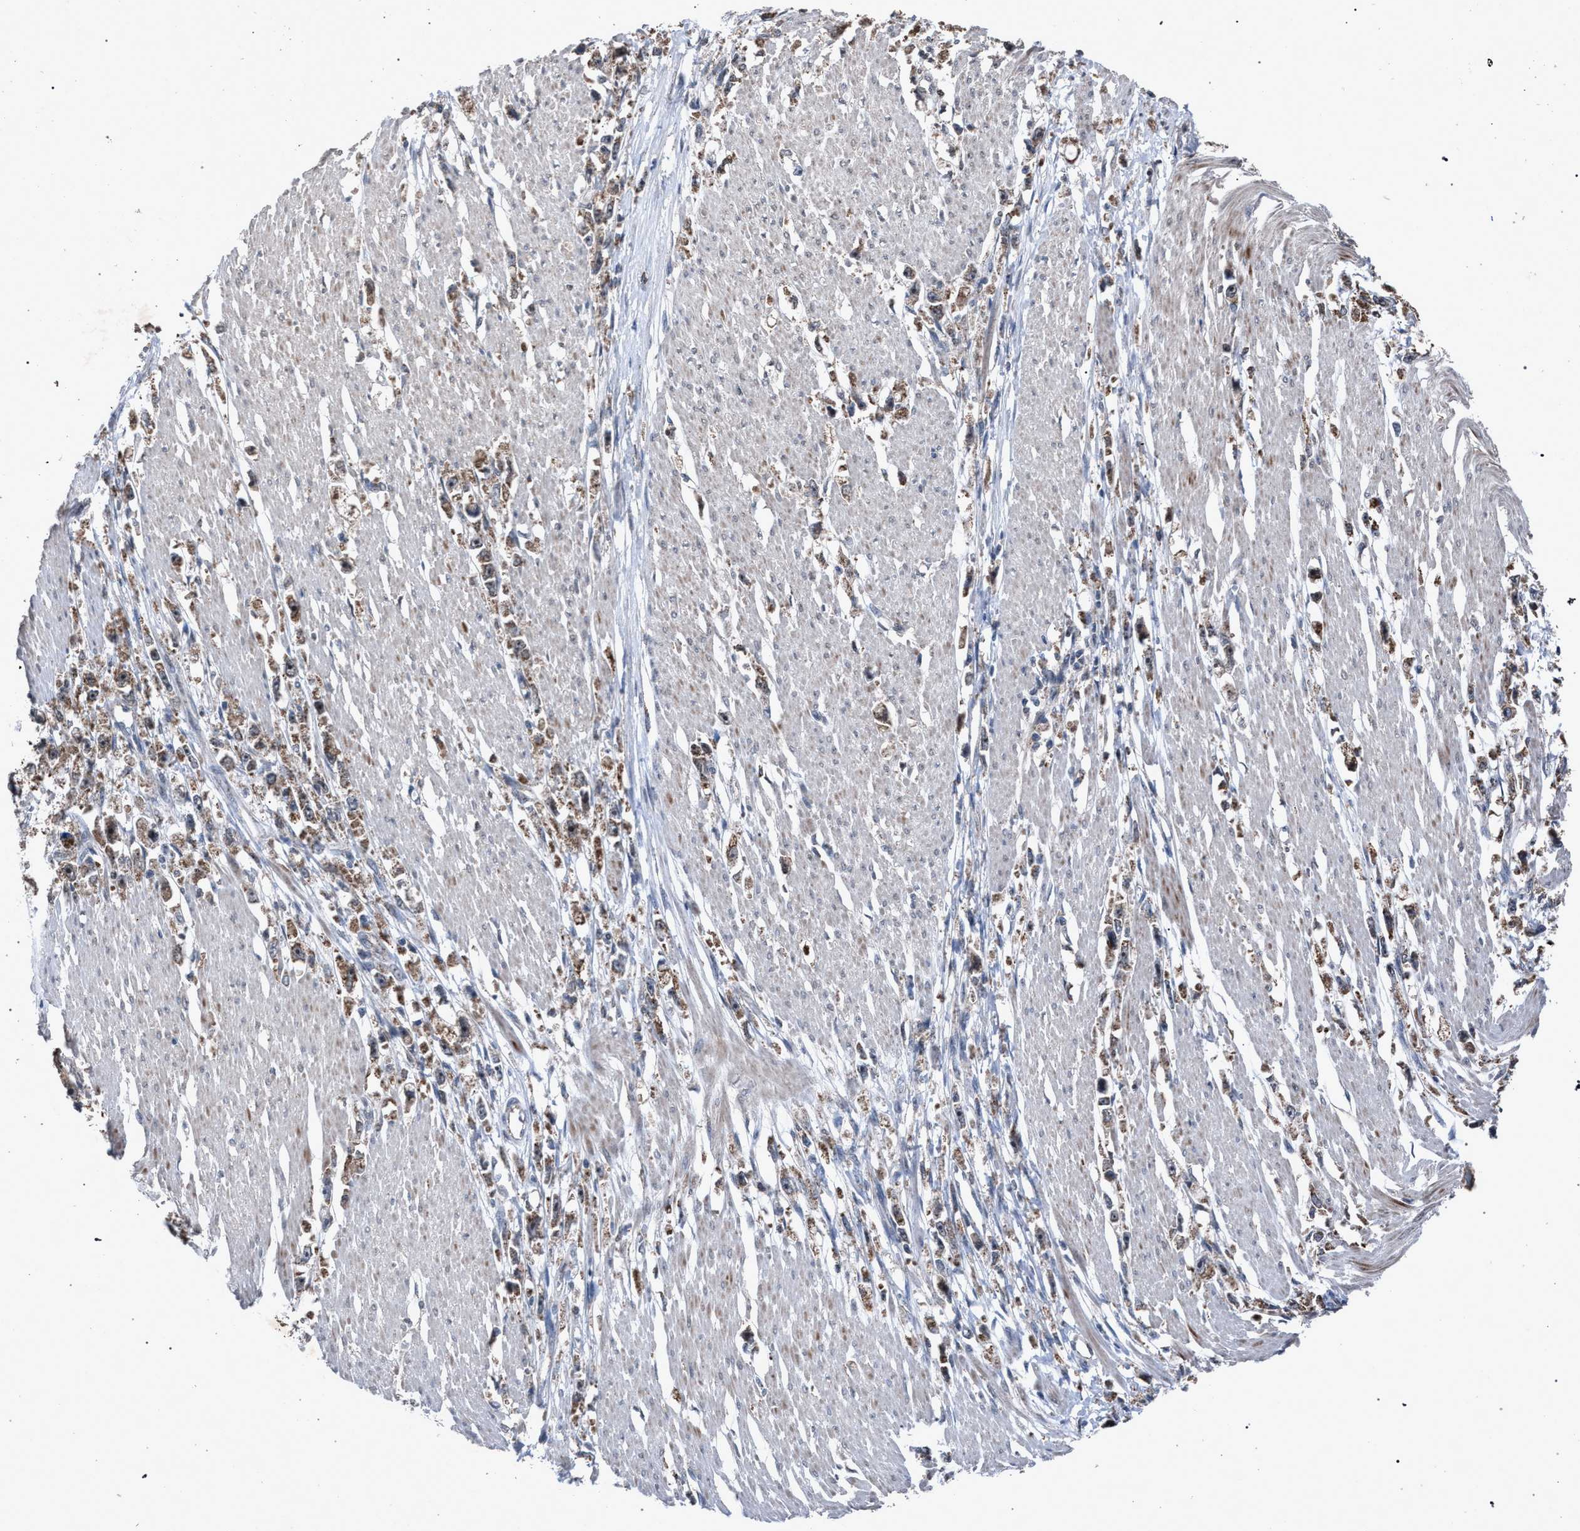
{"staining": {"intensity": "weak", "quantity": ">75%", "location": "cytoplasmic/membranous"}, "tissue": "stomach cancer", "cell_type": "Tumor cells", "image_type": "cancer", "snomed": [{"axis": "morphology", "description": "Adenocarcinoma, NOS"}, {"axis": "topography", "description": "Stomach"}], "caption": "Stomach cancer stained for a protein (brown) exhibits weak cytoplasmic/membranous positive positivity in approximately >75% of tumor cells.", "gene": "HSD17B4", "patient": {"sex": "female", "age": 59}}